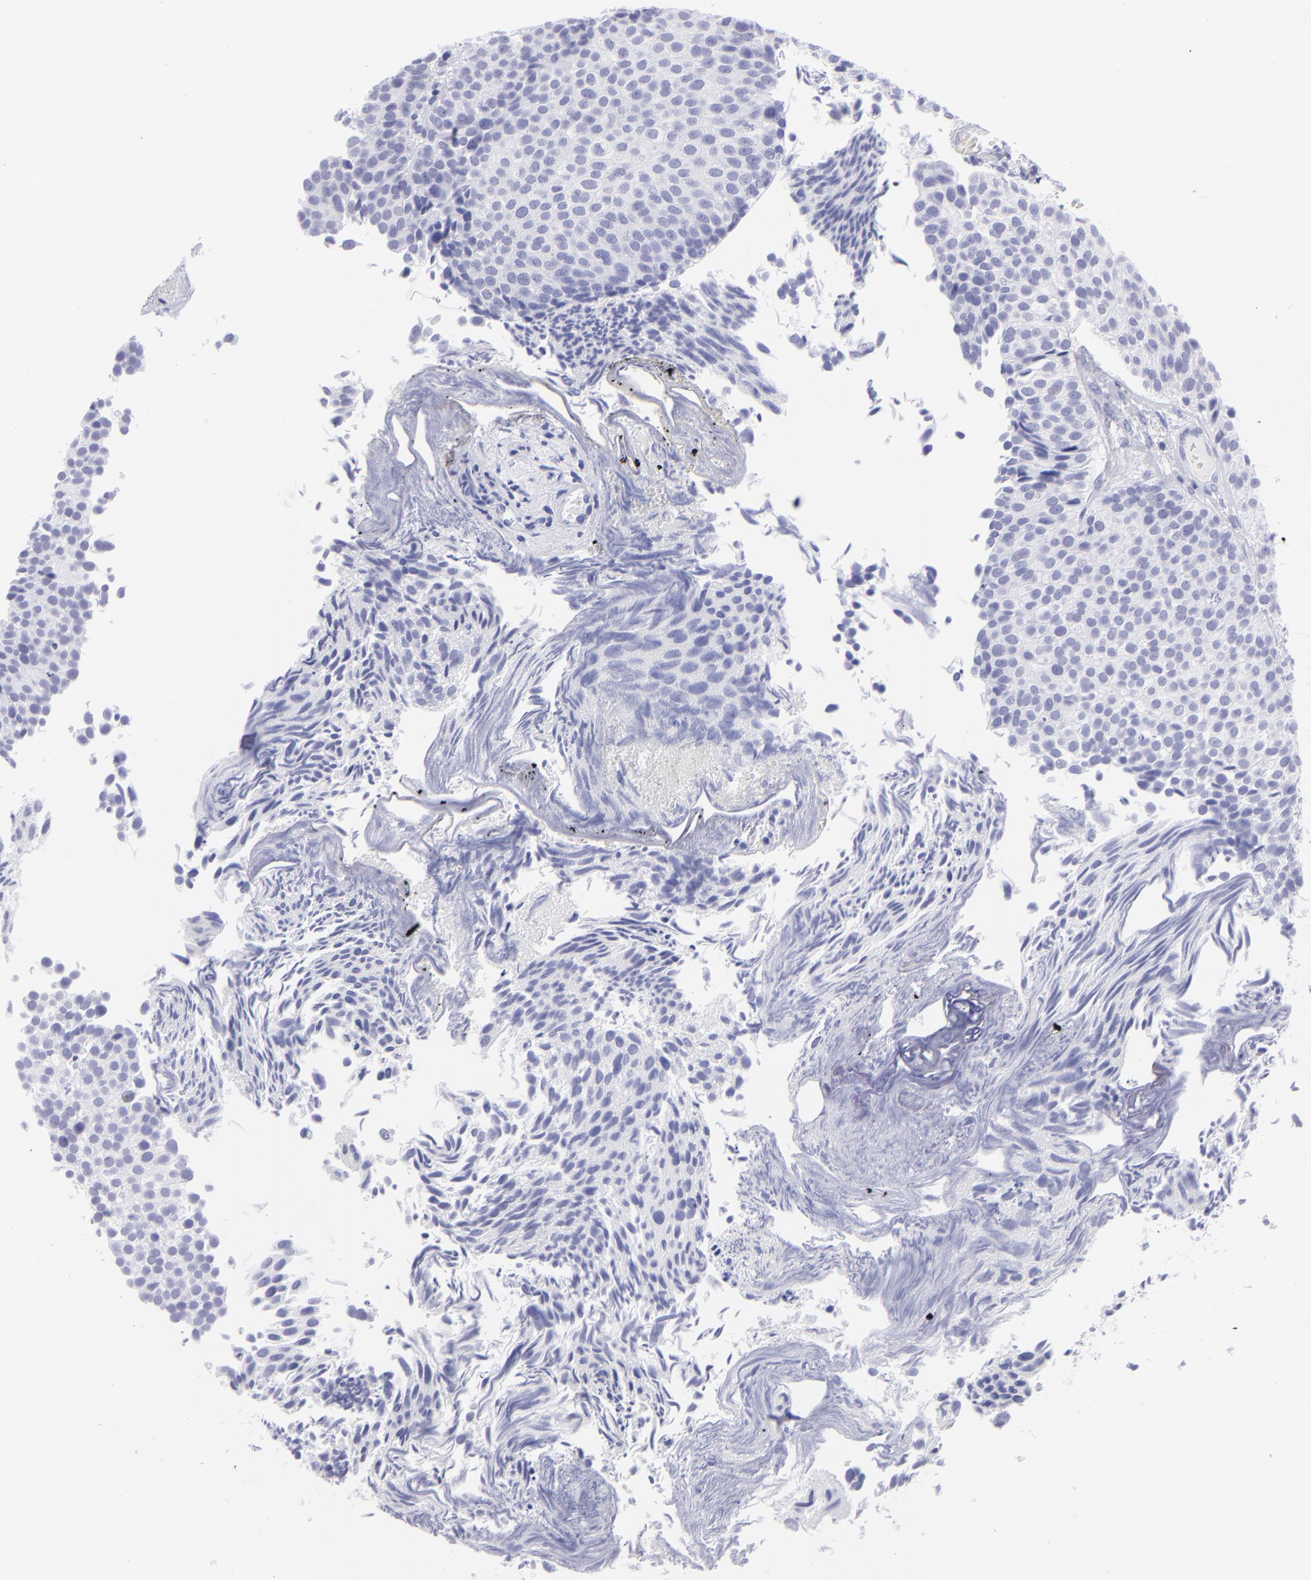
{"staining": {"intensity": "negative", "quantity": "none", "location": "none"}, "tissue": "urothelial cancer", "cell_type": "Tumor cells", "image_type": "cancer", "snomed": [{"axis": "morphology", "description": "Urothelial carcinoma, Low grade"}, {"axis": "topography", "description": "Urinary bladder"}], "caption": "A high-resolution micrograph shows immunohistochemistry (IHC) staining of urothelial carcinoma (low-grade), which demonstrates no significant positivity in tumor cells. (DAB (3,3'-diaminobenzidine) immunohistochemistry visualized using brightfield microscopy, high magnification).", "gene": "SLC1A2", "patient": {"sex": "male", "age": 84}}